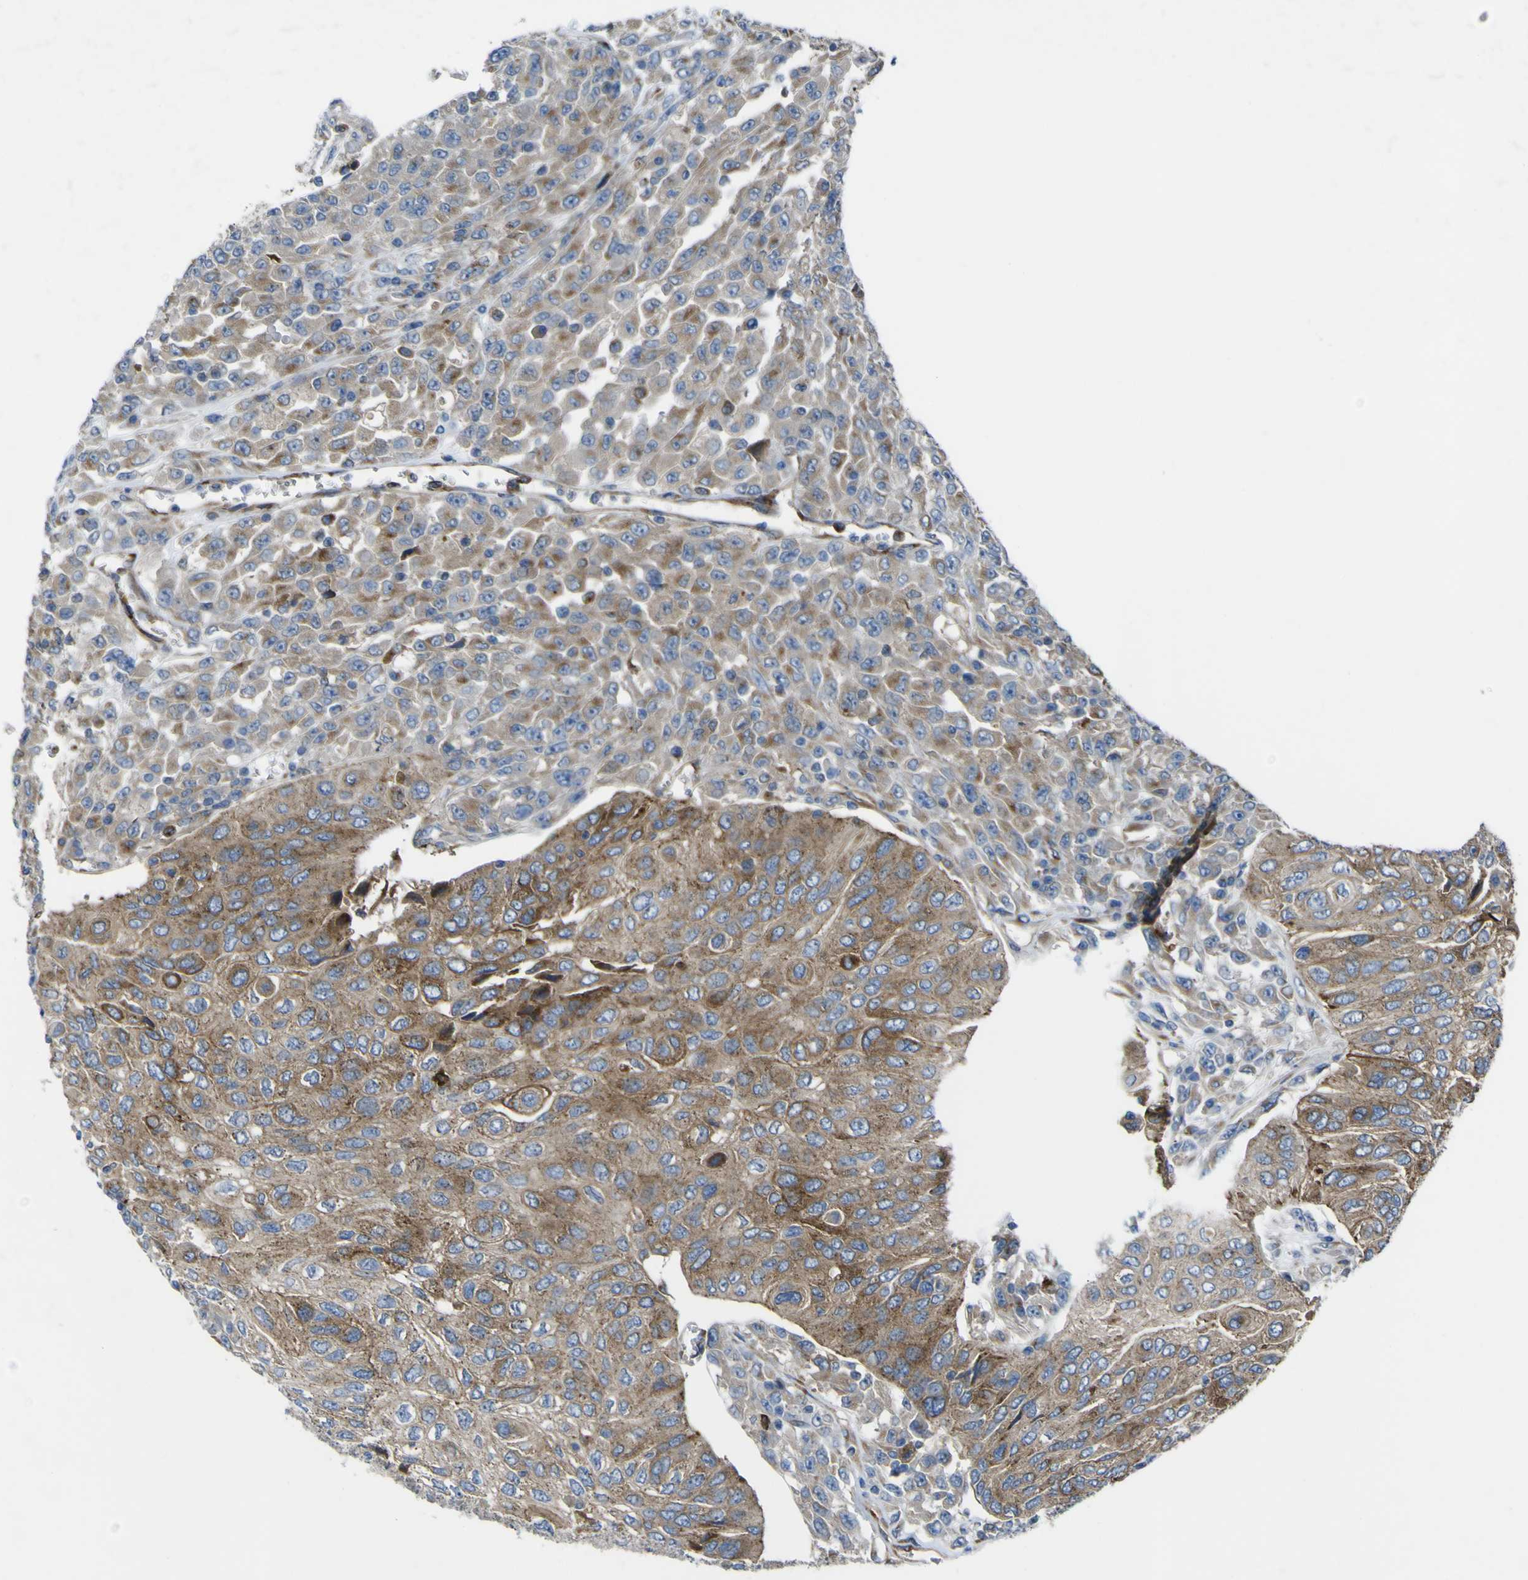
{"staining": {"intensity": "moderate", "quantity": ">75%", "location": "cytoplasmic/membranous"}, "tissue": "urothelial cancer", "cell_type": "Tumor cells", "image_type": "cancer", "snomed": [{"axis": "morphology", "description": "Urothelial carcinoma, High grade"}, {"axis": "topography", "description": "Urinary bladder"}], "caption": "Tumor cells show medium levels of moderate cytoplasmic/membranous positivity in about >75% of cells in high-grade urothelial carcinoma.", "gene": "CST3", "patient": {"sex": "male", "age": 66}}